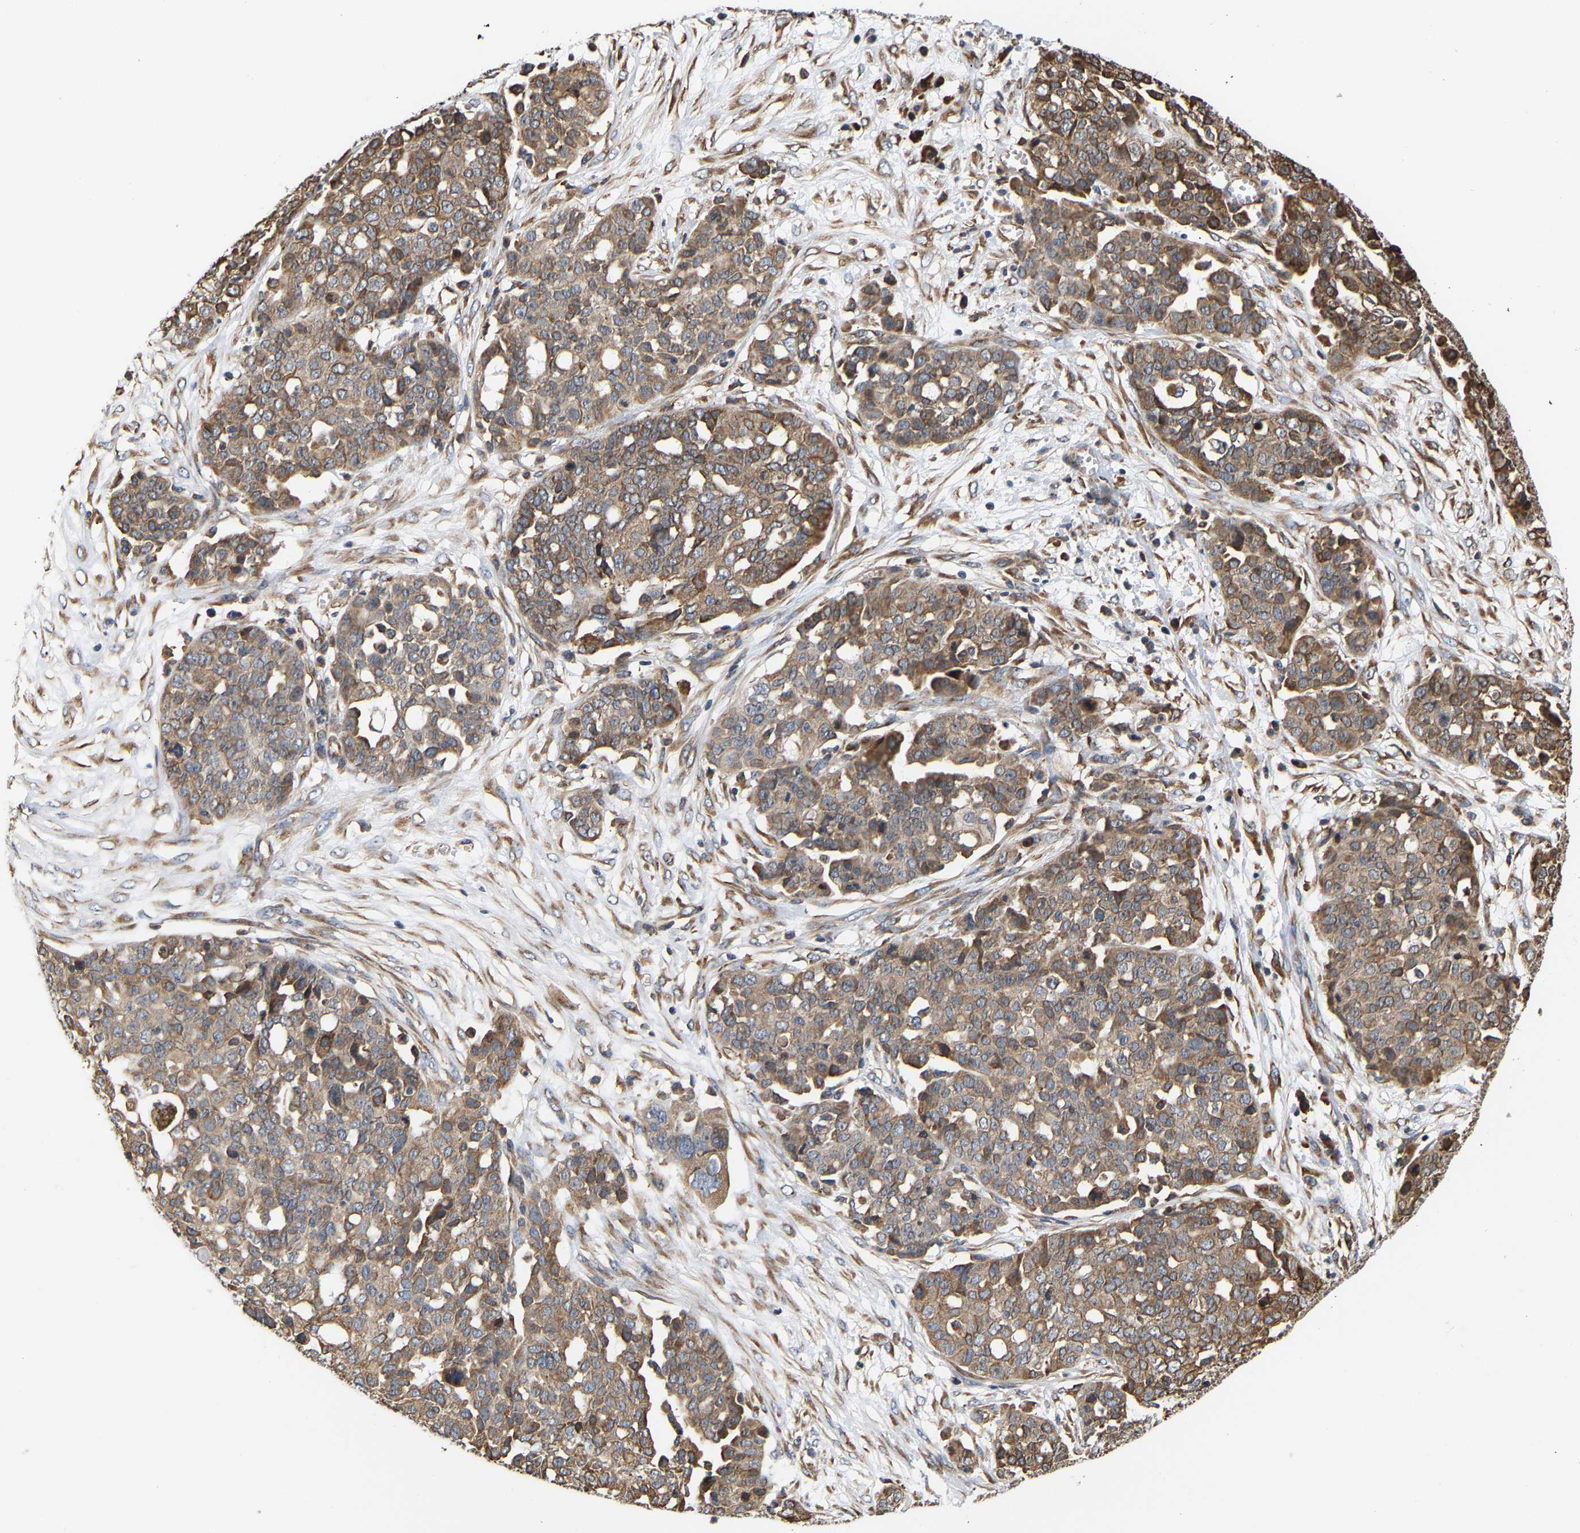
{"staining": {"intensity": "moderate", "quantity": ">75%", "location": "cytoplasmic/membranous"}, "tissue": "ovarian cancer", "cell_type": "Tumor cells", "image_type": "cancer", "snomed": [{"axis": "morphology", "description": "Cystadenocarcinoma, serous, NOS"}, {"axis": "topography", "description": "Soft tissue"}, {"axis": "topography", "description": "Ovary"}], "caption": "A micrograph of human ovarian cancer (serous cystadenocarcinoma) stained for a protein exhibits moderate cytoplasmic/membranous brown staining in tumor cells. The staining was performed using DAB (3,3'-diaminobenzidine) to visualize the protein expression in brown, while the nuclei were stained in blue with hematoxylin (Magnification: 20x).", "gene": "ARAP1", "patient": {"sex": "female", "age": 57}}